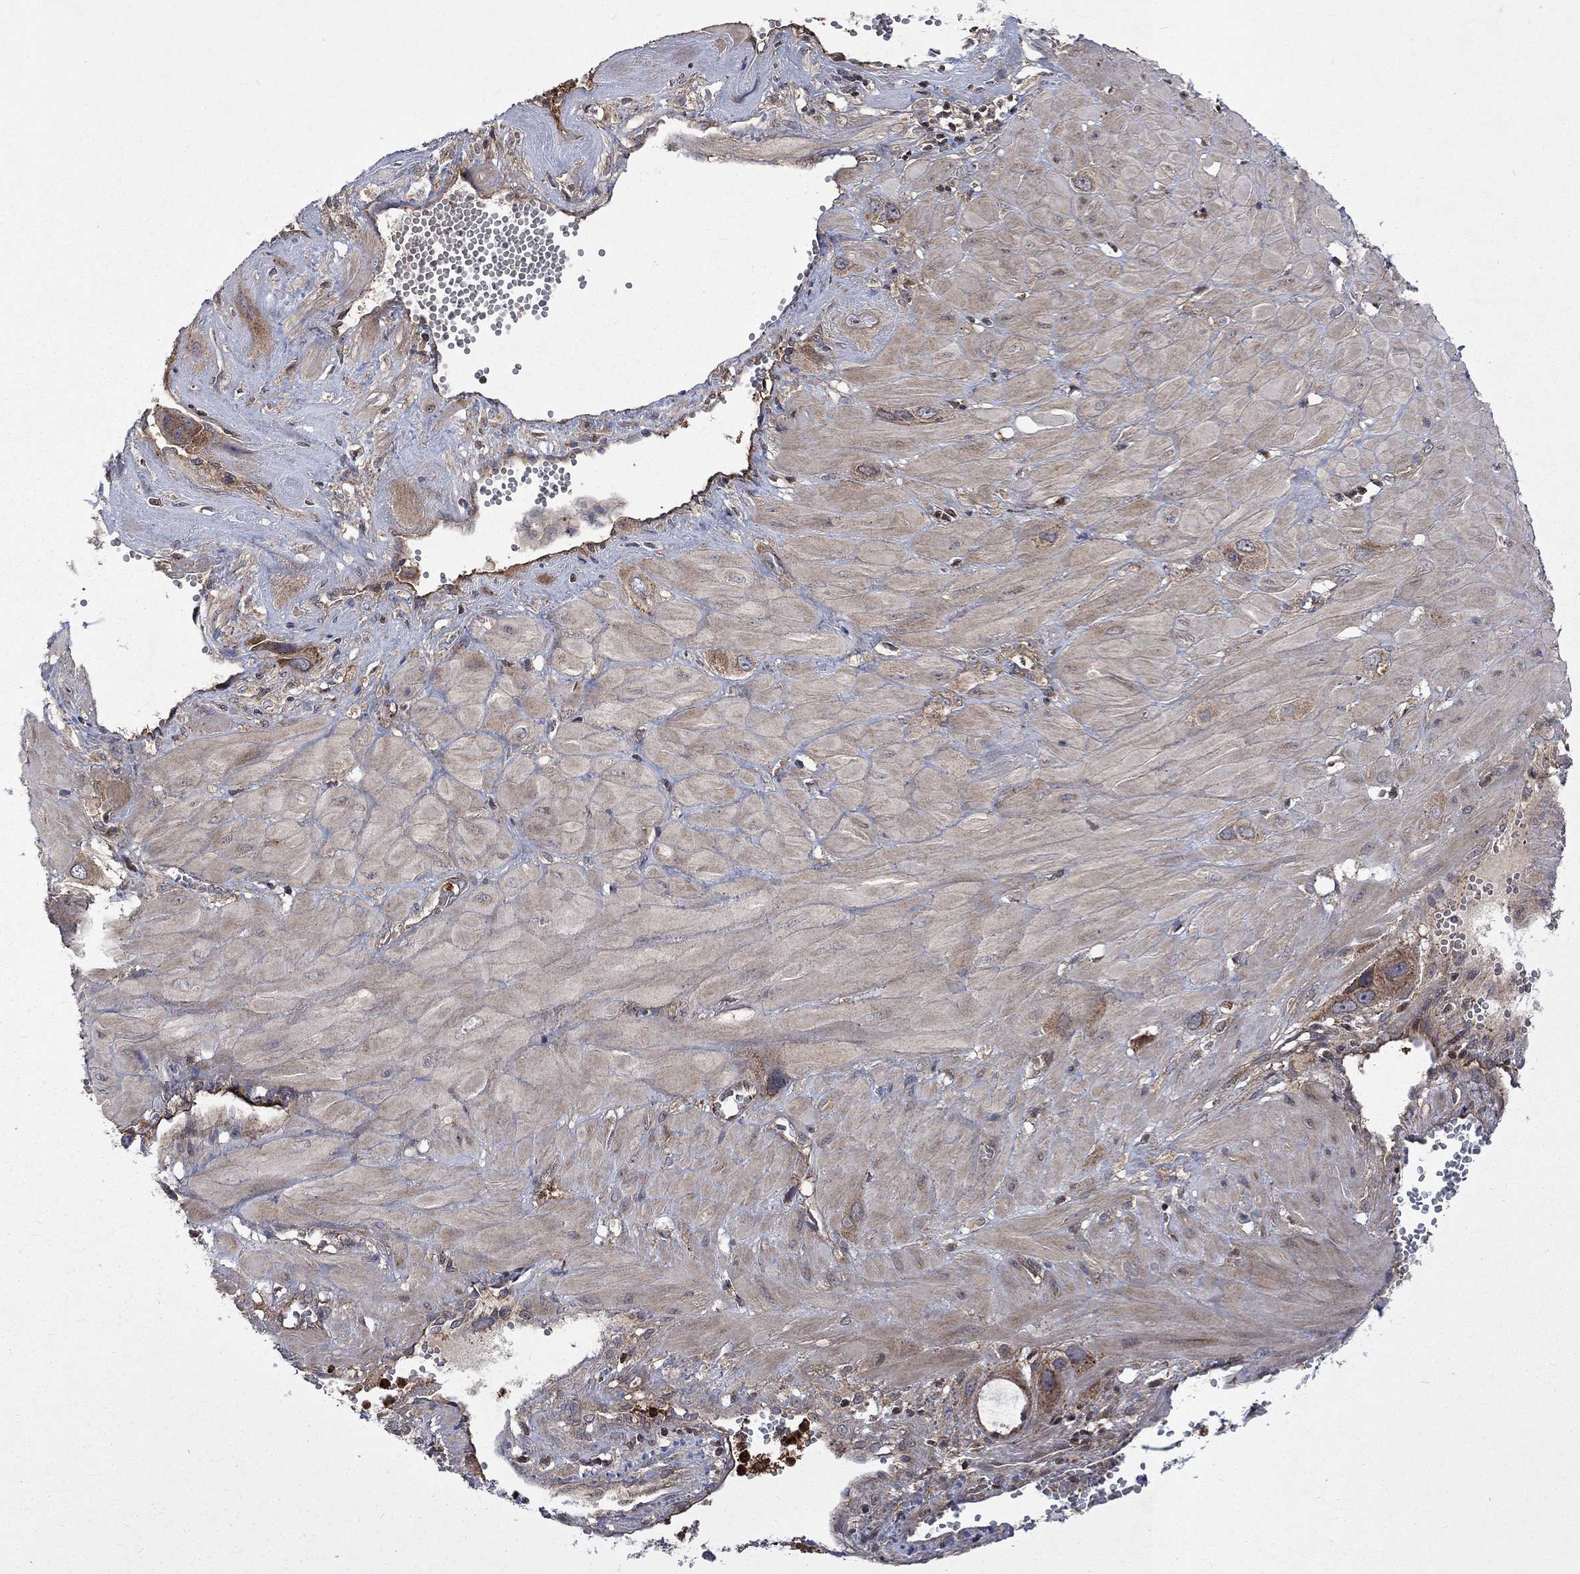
{"staining": {"intensity": "negative", "quantity": "none", "location": "none"}, "tissue": "cervical cancer", "cell_type": "Tumor cells", "image_type": "cancer", "snomed": [{"axis": "morphology", "description": "Squamous cell carcinoma, NOS"}, {"axis": "topography", "description": "Cervix"}], "caption": "This is an IHC image of human cervical cancer (squamous cell carcinoma). There is no positivity in tumor cells.", "gene": "TMEM33", "patient": {"sex": "female", "age": 34}}